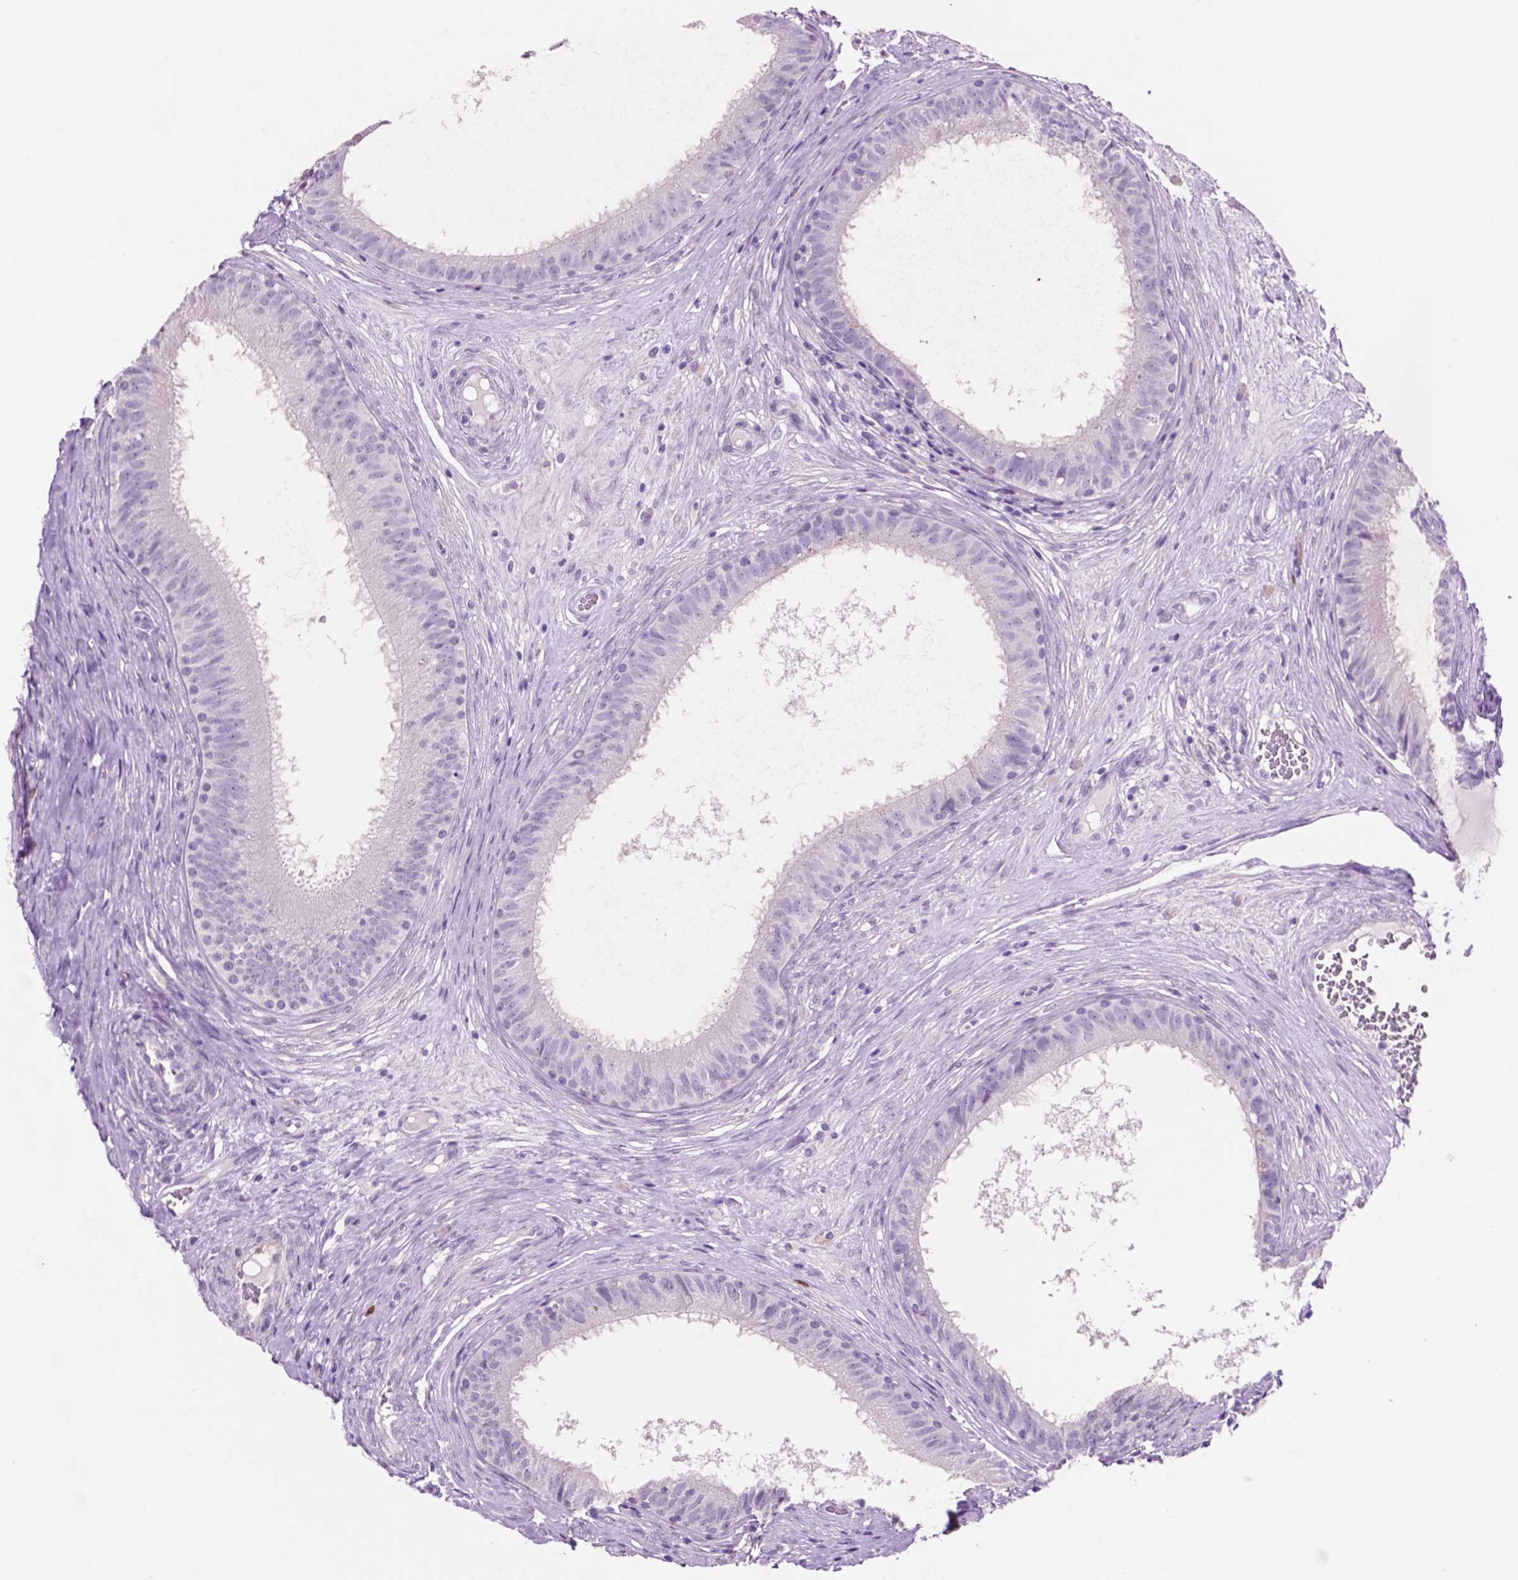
{"staining": {"intensity": "negative", "quantity": "none", "location": "none"}, "tissue": "epididymis", "cell_type": "Glandular cells", "image_type": "normal", "snomed": [{"axis": "morphology", "description": "Normal tissue, NOS"}, {"axis": "topography", "description": "Epididymis"}], "caption": "Epididymis stained for a protein using IHC shows no expression glandular cells.", "gene": "IDO1", "patient": {"sex": "male", "age": 59}}